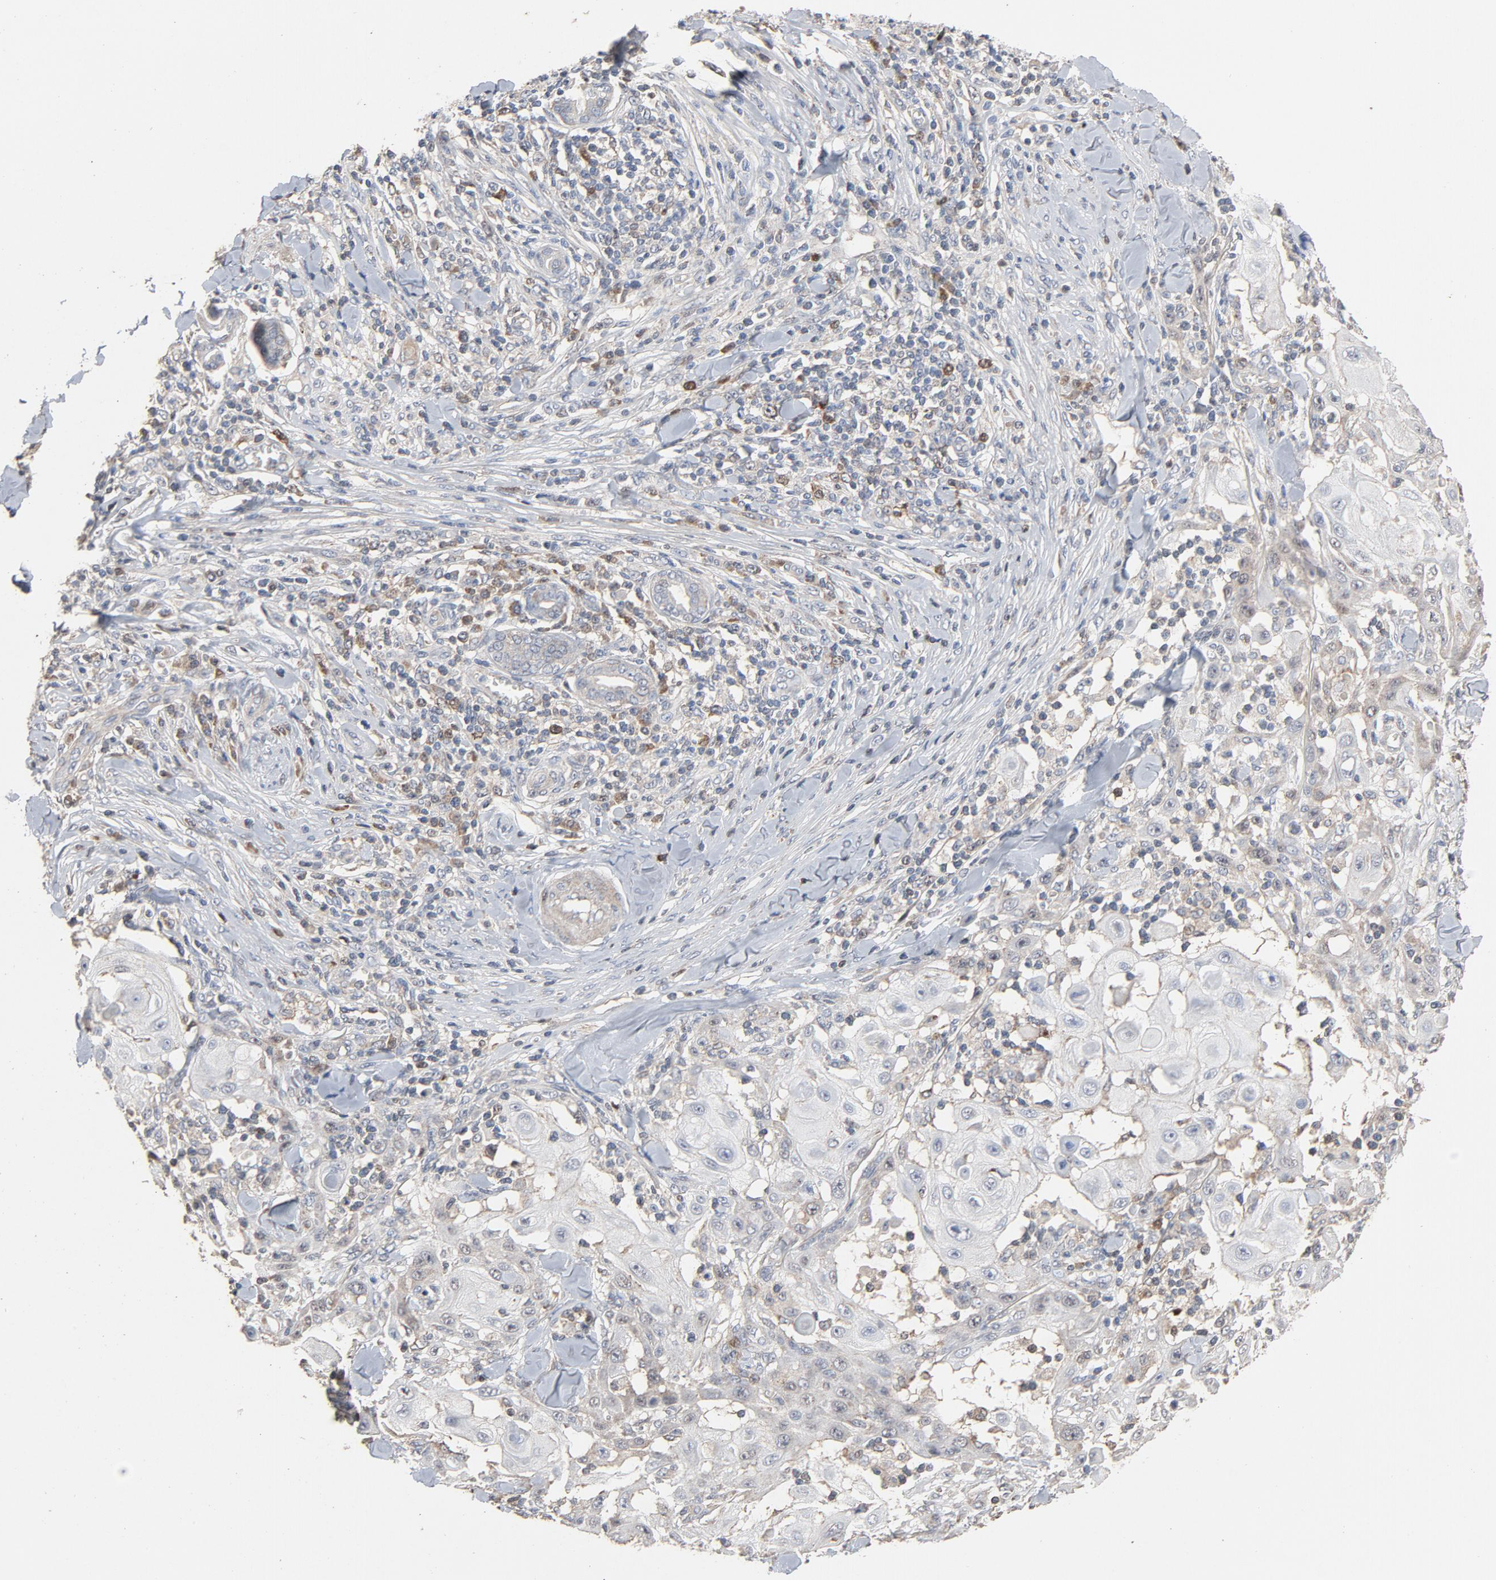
{"staining": {"intensity": "negative", "quantity": "none", "location": "none"}, "tissue": "skin cancer", "cell_type": "Tumor cells", "image_type": "cancer", "snomed": [{"axis": "morphology", "description": "Squamous cell carcinoma, NOS"}, {"axis": "topography", "description": "Skin"}], "caption": "Skin cancer was stained to show a protein in brown. There is no significant positivity in tumor cells.", "gene": "CDK6", "patient": {"sex": "male", "age": 24}}